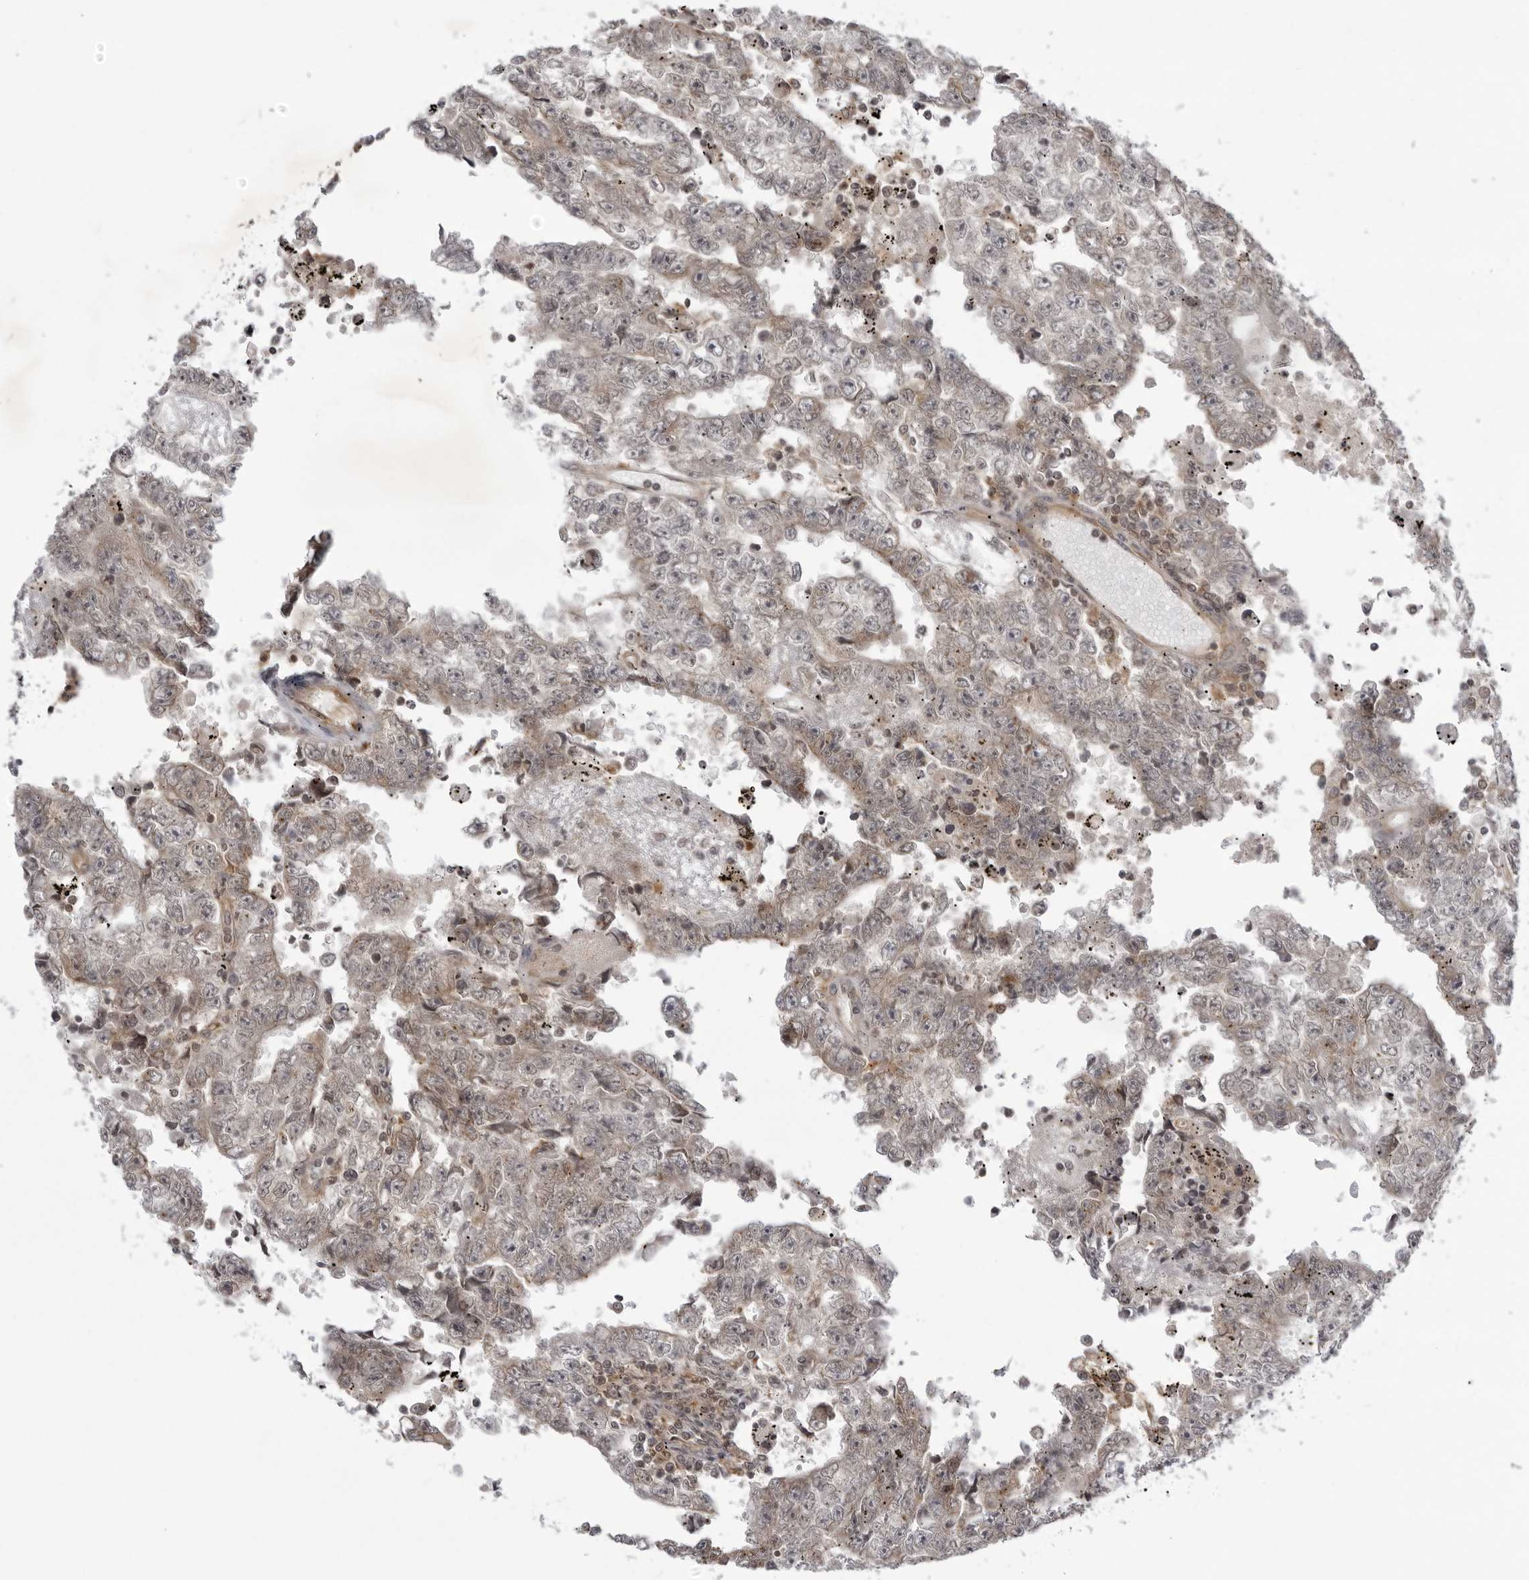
{"staining": {"intensity": "negative", "quantity": "none", "location": "none"}, "tissue": "testis cancer", "cell_type": "Tumor cells", "image_type": "cancer", "snomed": [{"axis": "morphology", "description": "Carcinoma, Embryonal, NOS"}, {"axis": "topography", "description": "Testis"}], "caption": "DAB immunohistochemical staining of embryonal carcinoma (testis) displays no significant expression in tumor cells.", "gene": "USP43", "patient": {"sex": "male", "age": 25}}